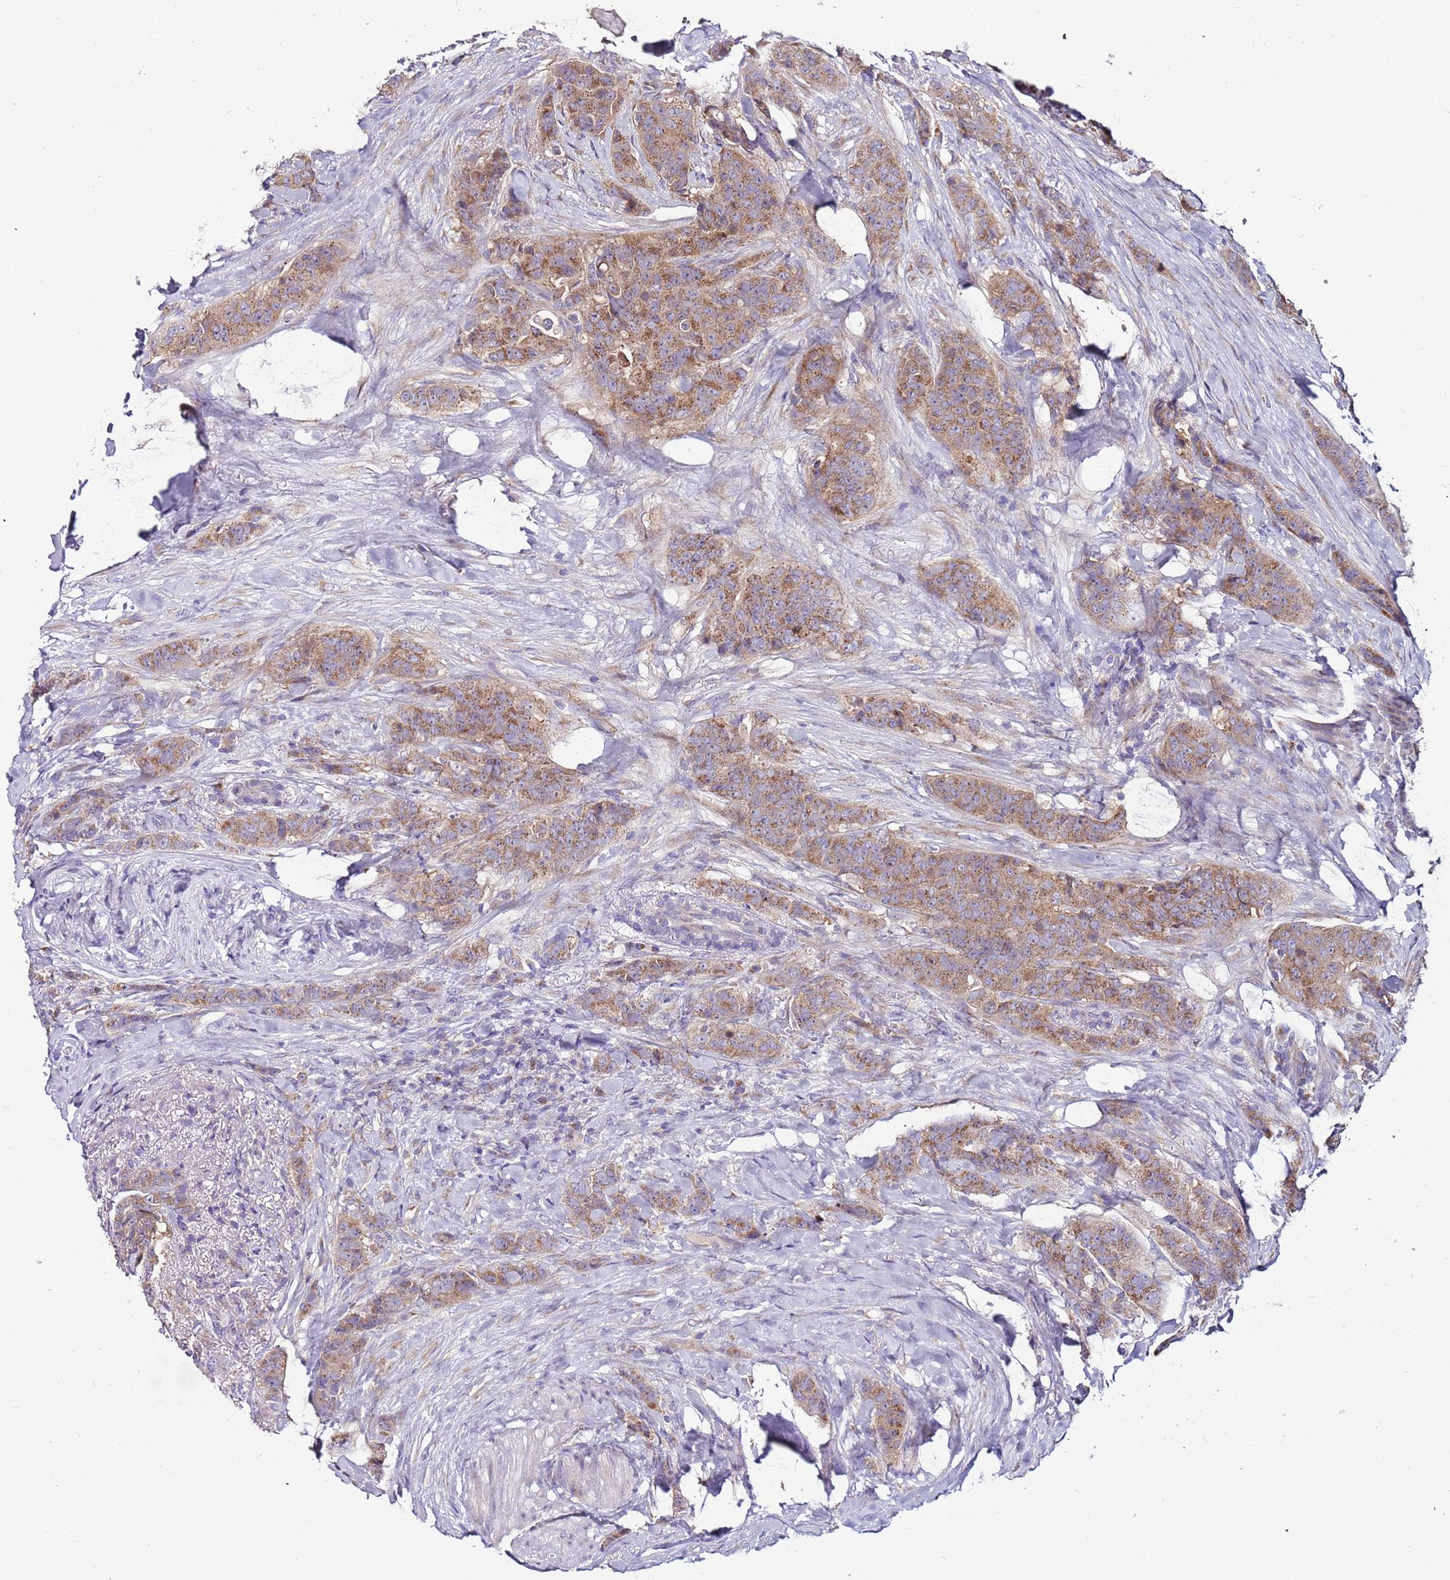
{"staining": {"intensity": "moderate", "quantity": ">75%", "location": "cytoplasmic/membranous"}, "tissue": "breast cancer", "cell_type": "Tumor cells", "image_type": "cancer", "snomed": [{"axis": "morphology", "description": "Duct carcinoma"}, {"axis": "topography", "description": "Breast"}], "caption": "Human breast cancer stained with a brown dye displays moderate cytoplasmic/membranous positive expression in about >75% of tumor cells.", "gene": "FAM20A", "patient": {"sex": "female", "age": 40}}